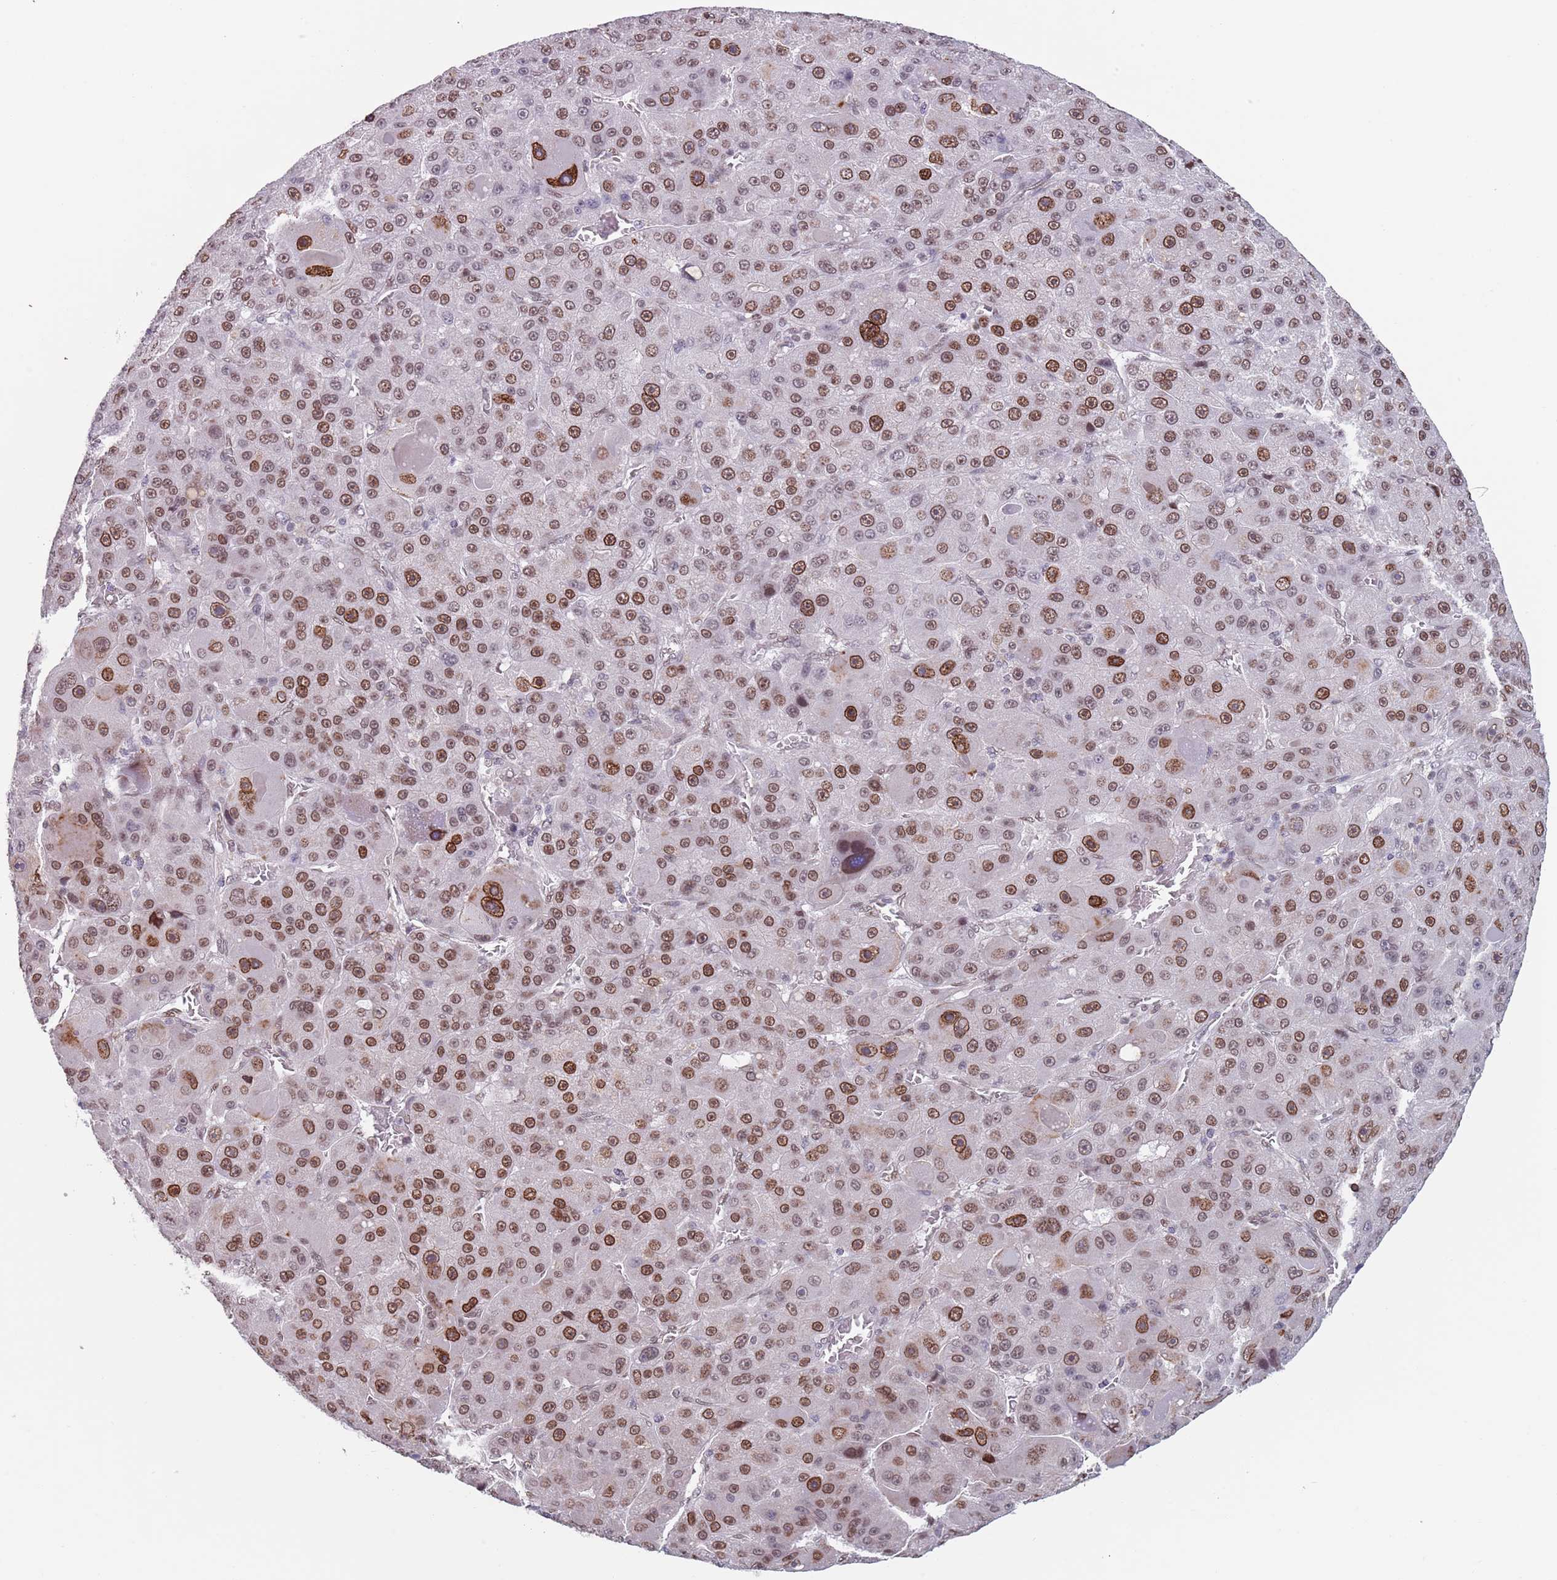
{"staining": {"intensity": "moderate", "quantity": ">75%", "location": "nuclear"}, "tissue": "liver cancer", "cell_type": "Tumor cells", "image_type": "cancer", "snomed": [{"axis": "morphology", "description": "Carcinoma, Hepatocellular, NOS"}, {"axis": "topography", "description": "Liver"}], "caption": "Immunohistochemical staining of human hepatocellular carcinoma (liver) displays medium levels of moderate nuclear protein expression in about >75% of tumor cells.", "gene": "MFSD12", "patient": {"sex": "male", "age": 76}}